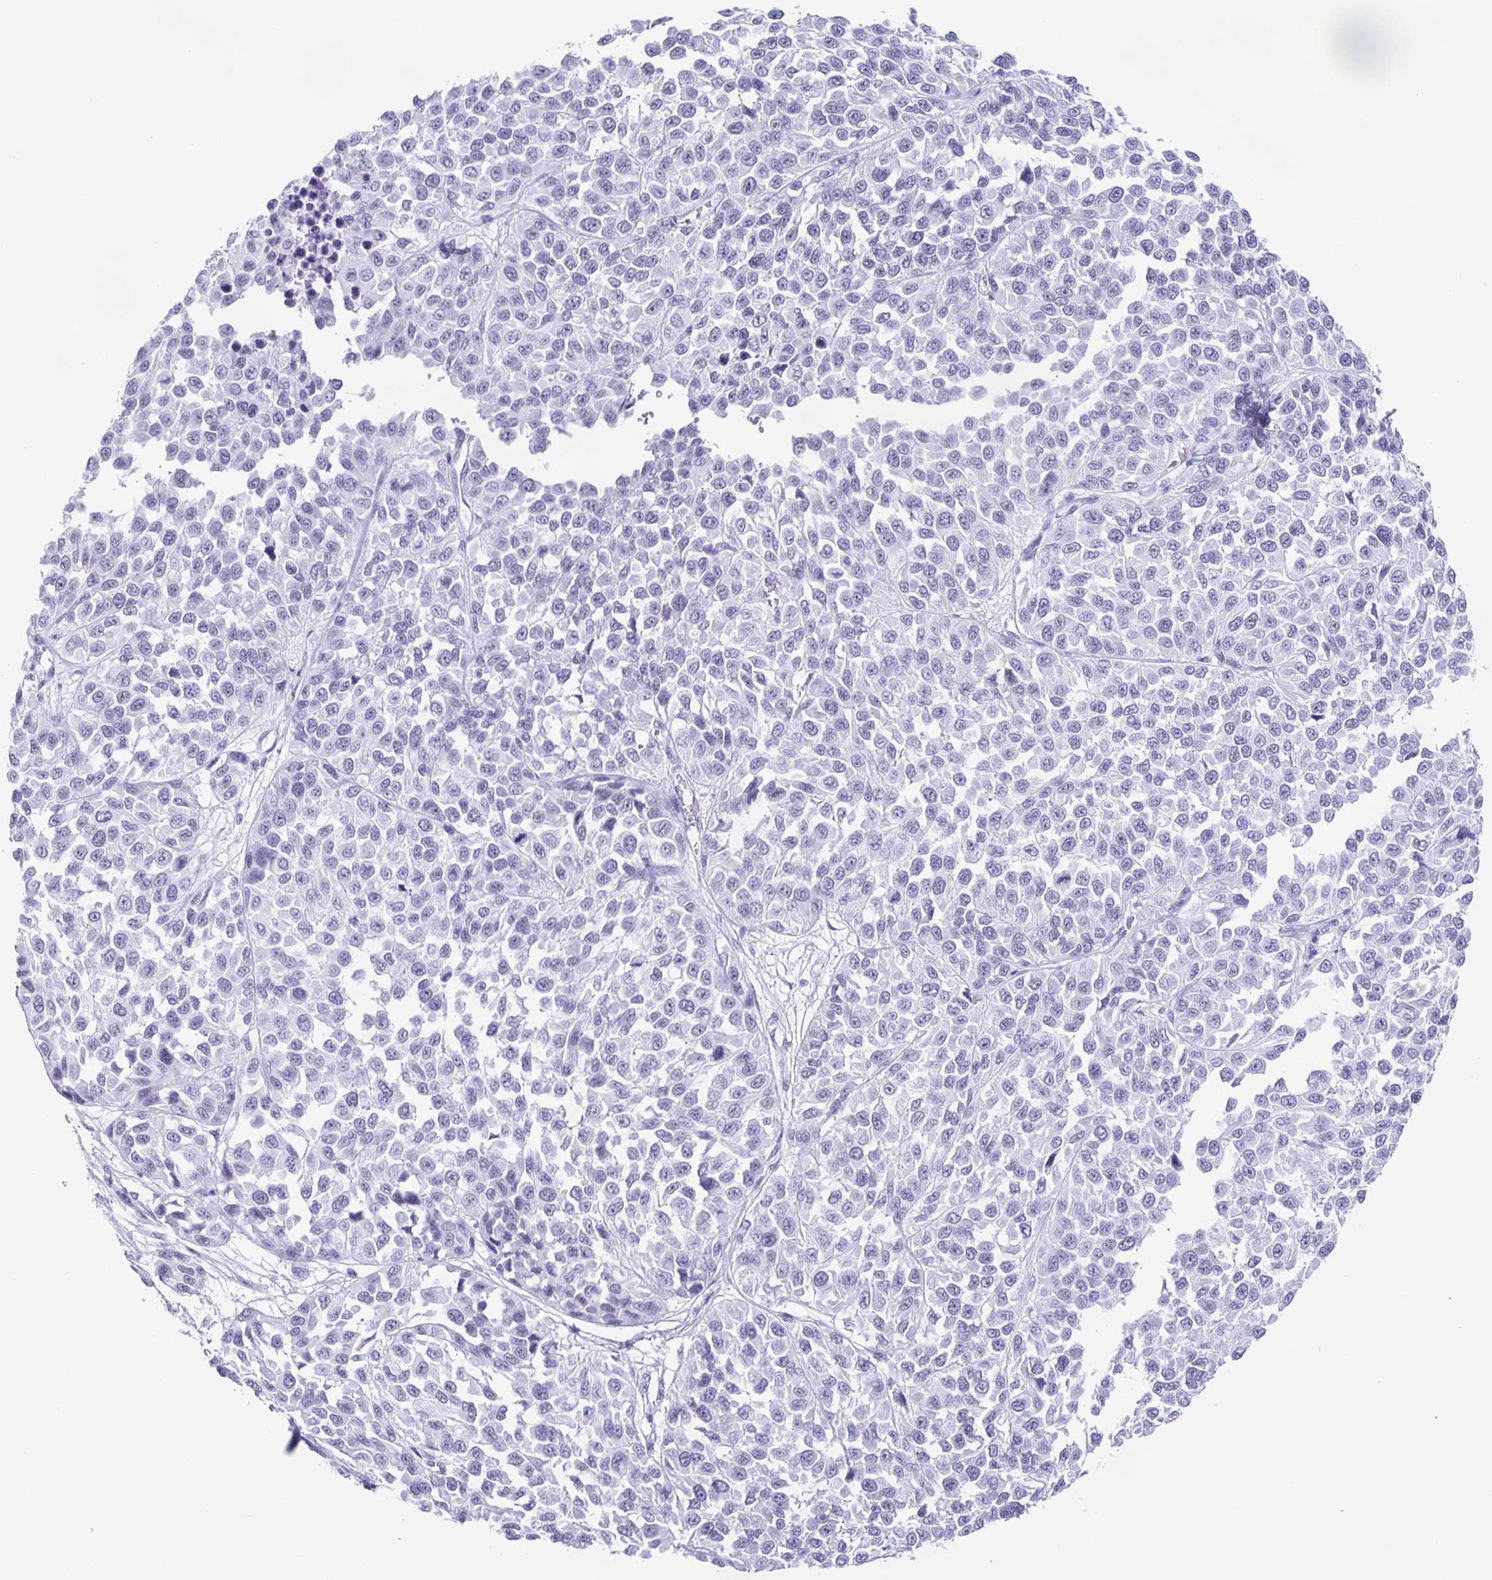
{"staining": {"intensity": "negative", "quantity": "none", "location": "none"}, "tissue": "melanoma", "cell_type": "Tumor cells", "image_type": "cancer", "snomed": [{"axis": "morphology", "description": "Malignant melanoma, NOS"}, {"axis": "topography", "description": "Skin"}], "caption": "Immunohistochemical staining of human melanoma reveals no significant positivity in tumor cells.", "gene": "TPPP", "patient": {"sex": "male", "age": 62}}